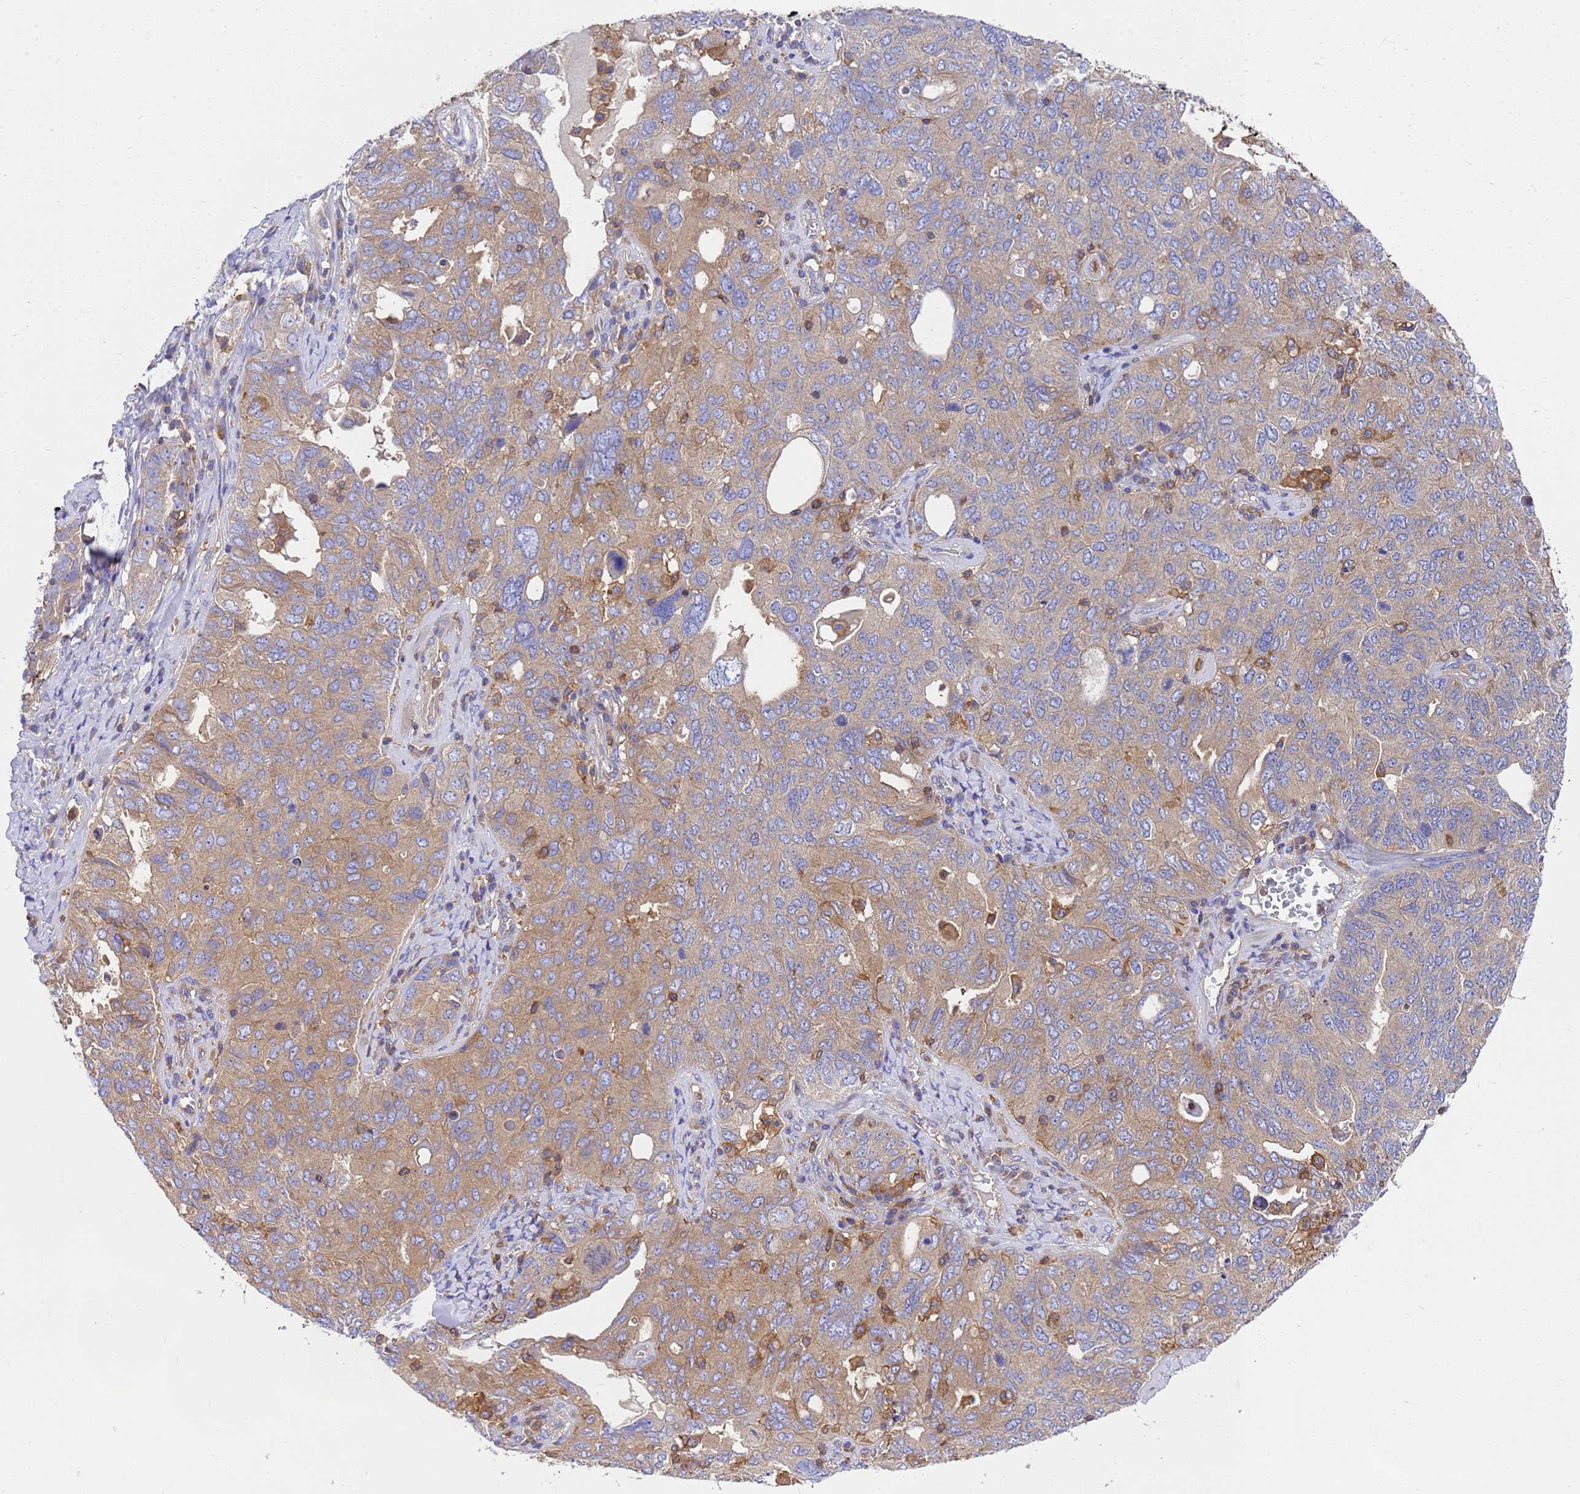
{"staining": {"intensity": "weak", "quantity": ">75%", "location": "cytoplasmic/membranous"}, "tissue": "ovarian cancer", "cell_type": "Tumor cells", "image_type": "cancer", "snomed": [{"axis": "morphology", "description": "Carcinoma, endometroid"}, {"axis": "topography", "description": "Ovary"}], "caption": "Immunohistochemistry (DAB (3,3'-diaminobenzidine)) staining of ovarian cancer reveals weak cytoplasmic/membranous protein staining in approximately >75% of tumor cells.", "gene": "ZNF235", "patient": {"sex": "female", "age": 62}}